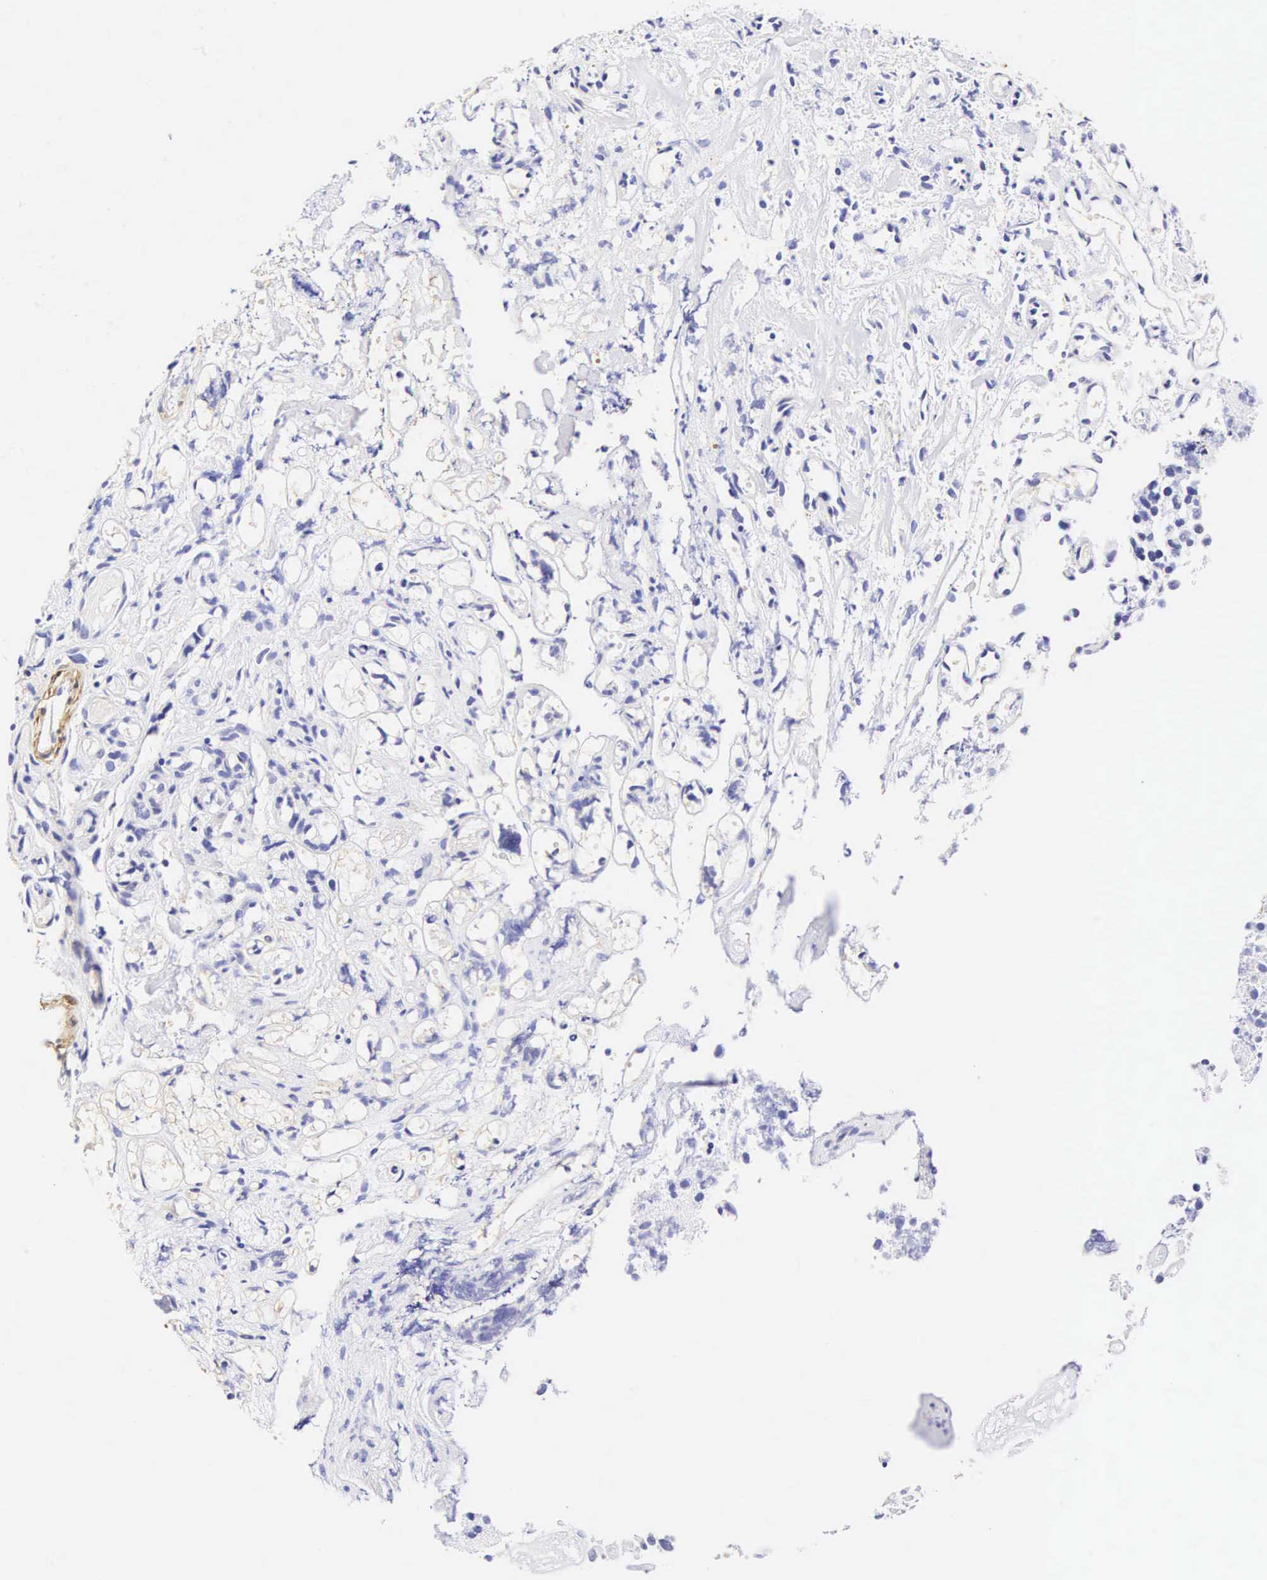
{"staining": {"intensity": "negative", "quantity": "none", "location": "none"}, "tissue": "glioma", "cell_type": "Tumor cells", "image_type": "cancer", "snomed": [{"axis": "morphology", "description": "Glioma, malignant, High grade"}, {"axis": "topography", "description": "Brain"}], "caption": "The image demonstrates no significant expression in tumor cells of glioma.", "gene": "CNN1", "patient": {"sex": "male", "age": 77}}